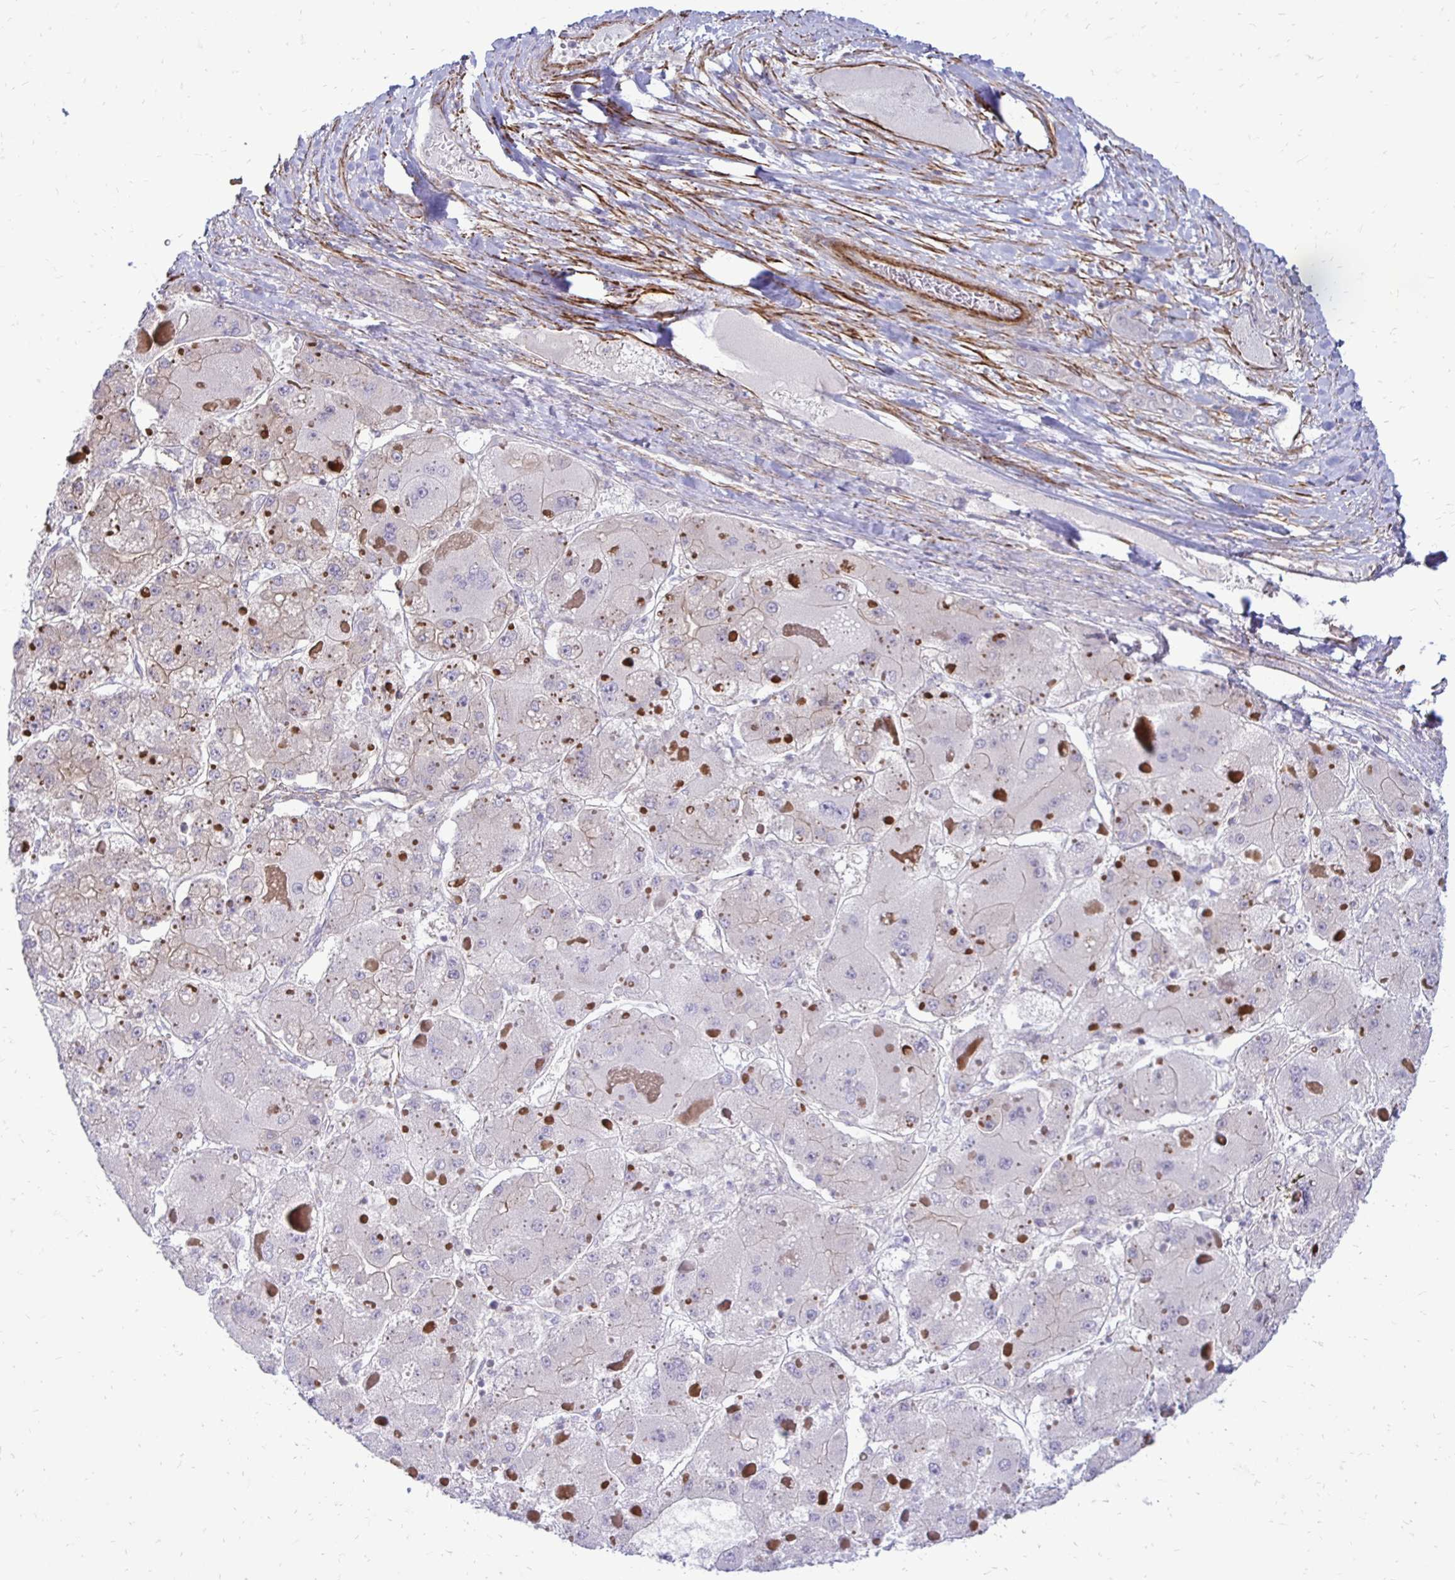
{"staining": {"intensity": "negative", "quantity": "none", "location": "none"}, "tissue": "liver cancer", "cell_type": "Tumor cells", "image_type": "cancer", "snomed": [{"axis": "morphology", "description": "Carcinoma, Hepatocellular, NOS"}, {"axis": "topography", "description": "Liver"}], "caption": "This is an IHC image of liver cancer. There is no staining in tumor cells.", "gene": "CTPS1", "patient": {"sex": "female", "age": 73}}